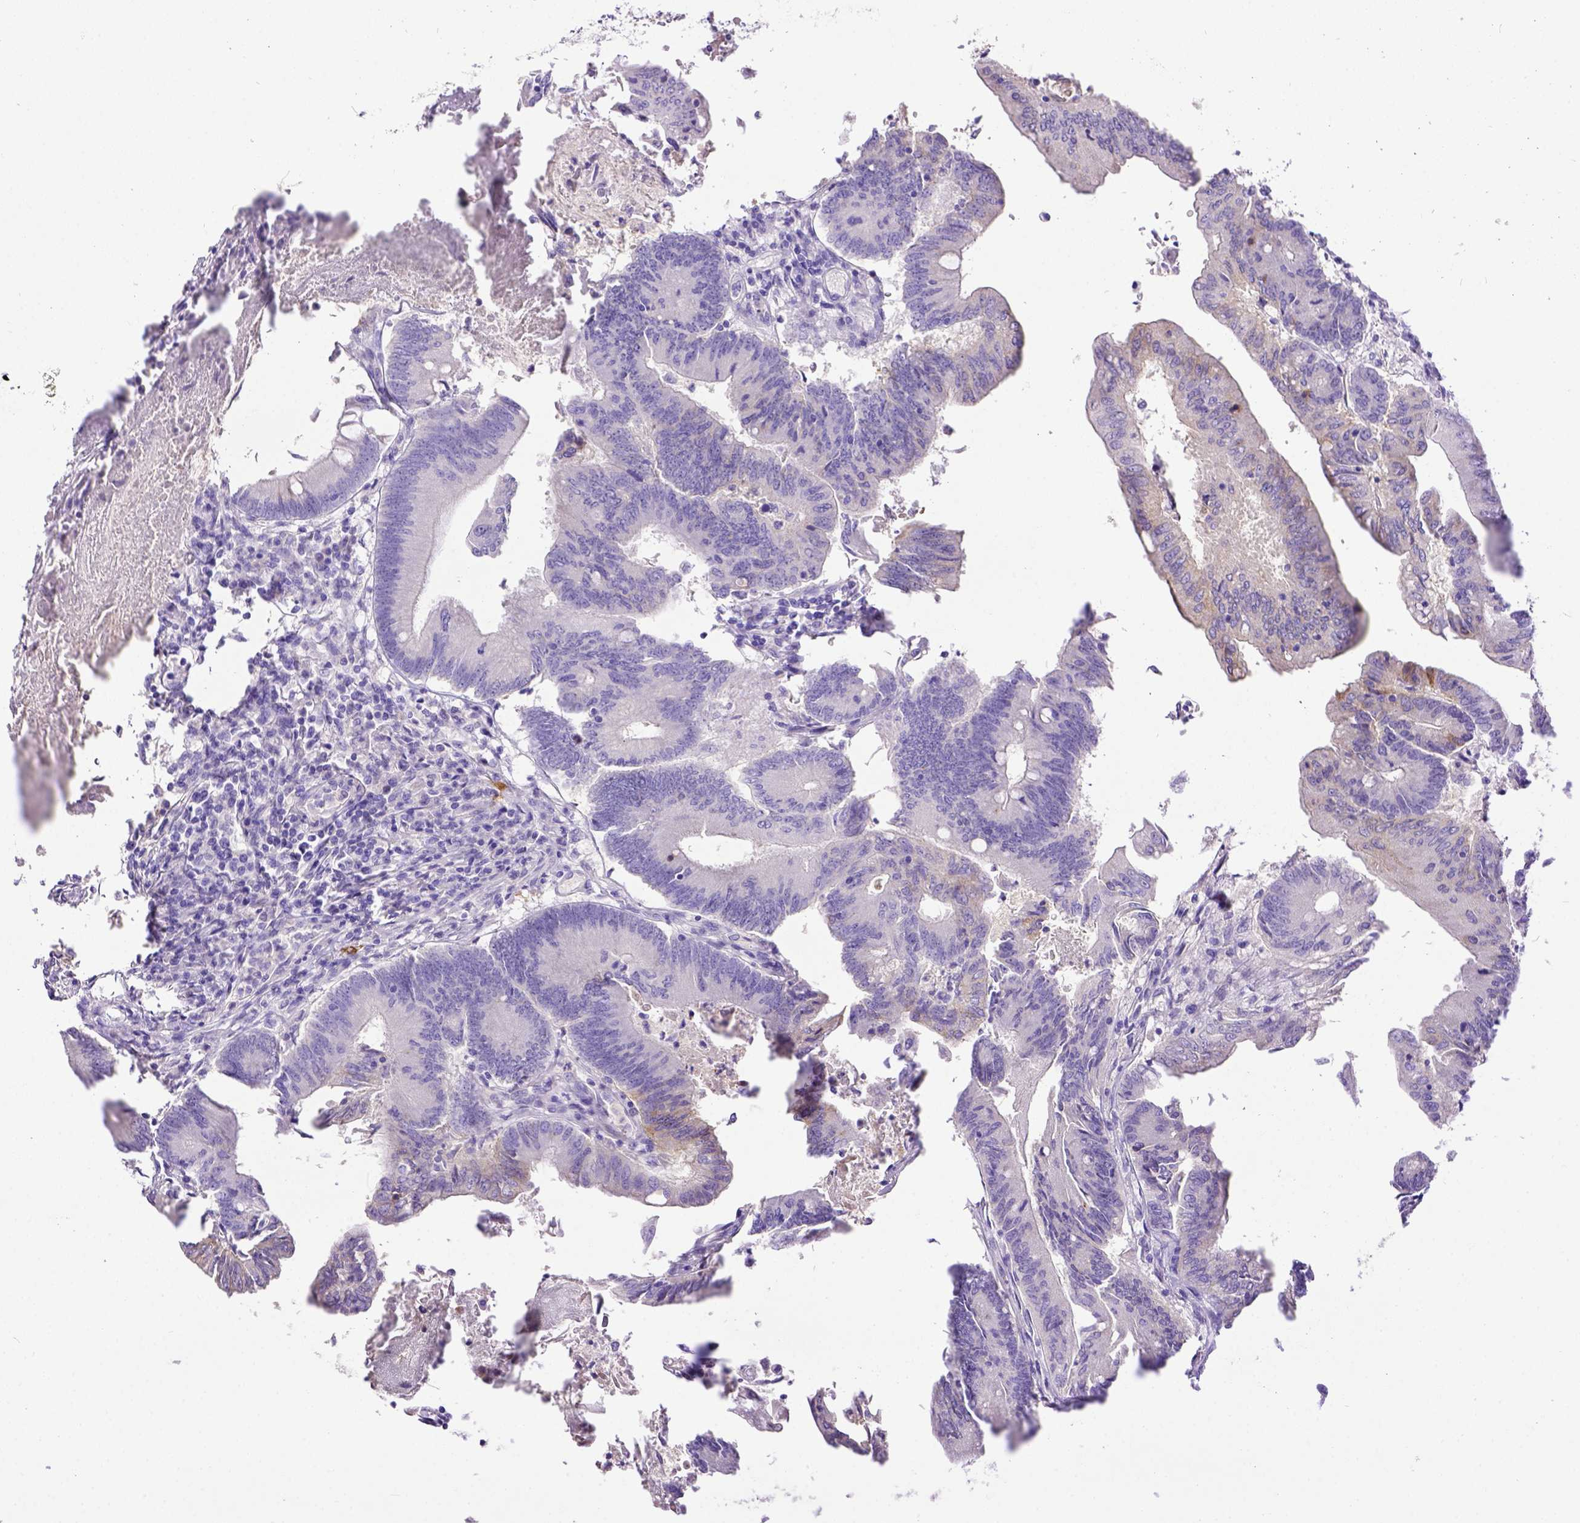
{"staining": {"intensity": "negative", "quantity": "none", "location": "none"}, "tissue": "colorectal cancer", "cell_type": "Tumor cells", "image_type": "cancer", "snomed": [{"axis": "morphology", "description": "Adenocarcinoma, NOS"}, {"axis": "topography", "description": "Colon"}], "caption": "Immunohistochemical staining of human colorectal cancer (adenocarcinoma) demonstrates no significant positivity in tumor cells. (DAB (3,3'-diaminobenzidine) immunohistochemistry (IHC), high magnification).", "gene": "KIT", "patient": {"sex": "female", "age": 70}}